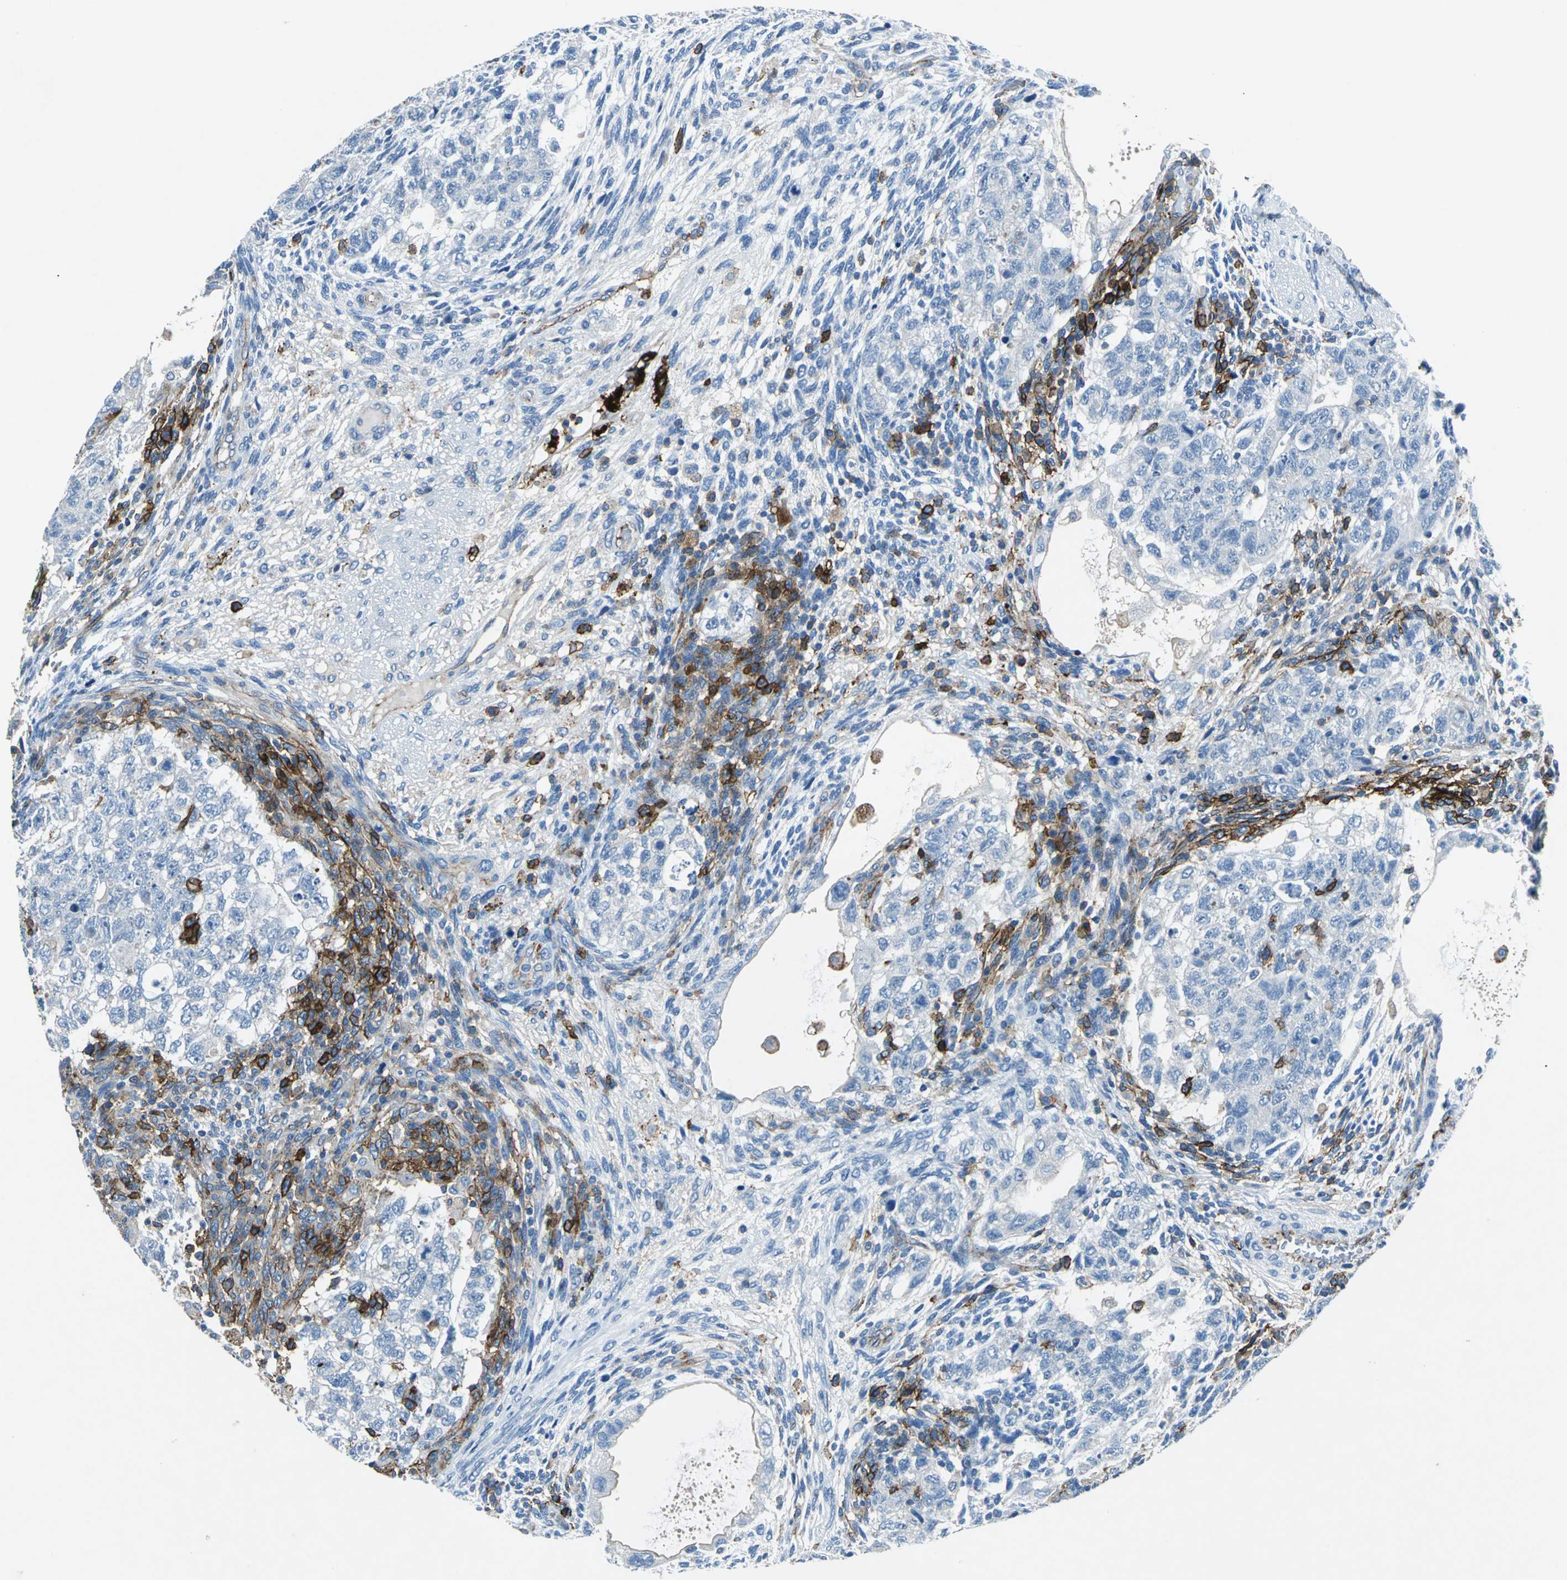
{"staining": {"intensity": "negative", "quantity": "none", "location": "none"}, "tissue": "testis cancer", "cell_type": "Tumor cells", "image_type": "cancer", "snomed": [{"axis": "morphology", "description": "Normal tissue, NOS"}, {"axis": "morphology", "description": "Carcinoma, Embryonal, NOS"}, {"axis": "topography", "description": "Testis"}], "caption": "This is a image of IHC staining of embryonal carcinoma (testis), which shows no positivity in tumor cells.", "gene": "RPS13", "patient": {"sex": "male", "age": 36}}